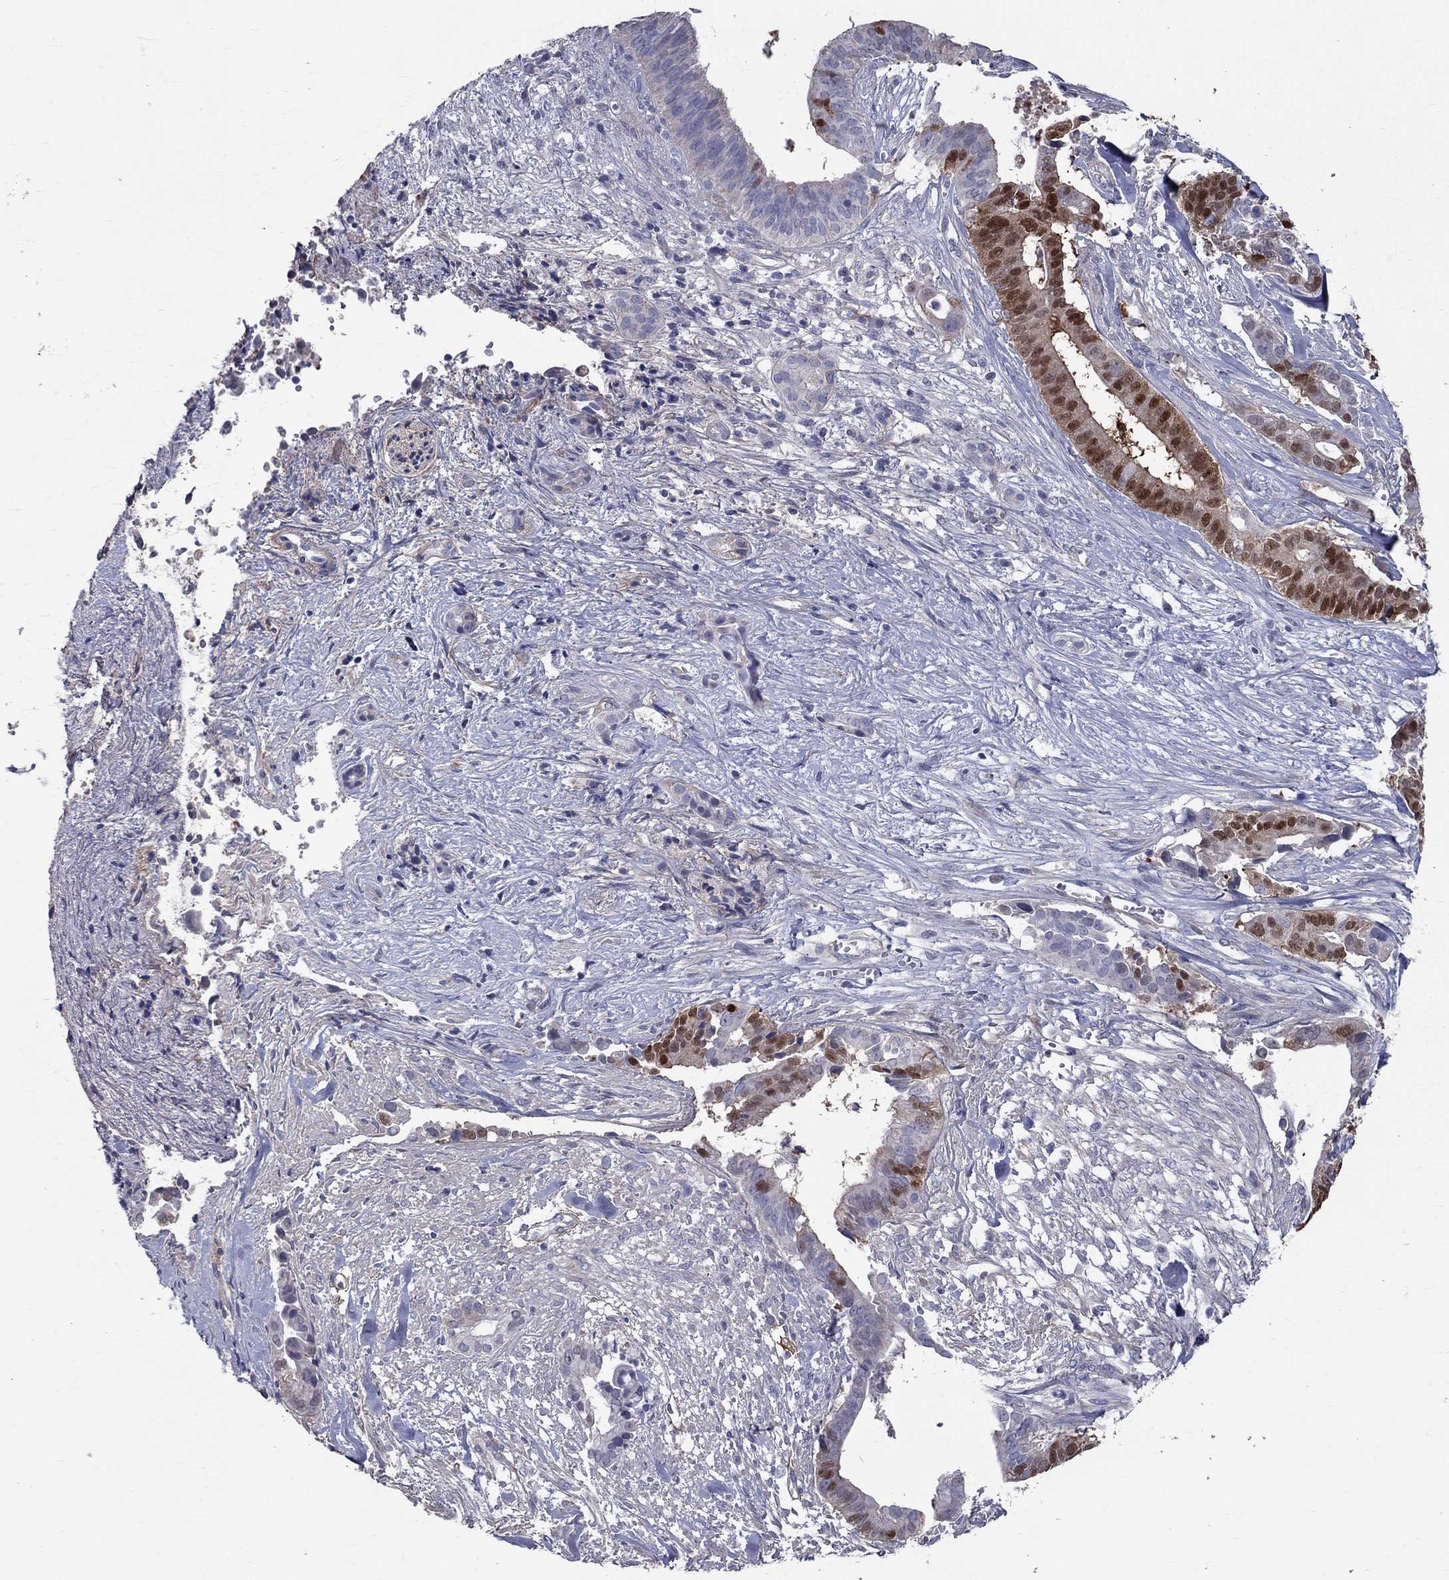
{"staining": {"intensity": "moderate", "quantity": "25%-75%", "location": "nuclear"}, "tissue": "pancreatic cancer", "cell_type": "Tumor cells", "image_type": "cancer", "snomed": [{"axis": "morphology", "description": "Adenocarcinoma, NOS"}, {"axis": "topography", "description": "Pancreas"}], "caption": "A high-resolution micrograph shows immunohistochemistry (IHC) staining of pancreatic cancer (adenocarcinoma), which shows moderate nuclear positivity in approximately 25%-75% of tumor cells.", "gene": "ANXA10", "patient": {"sex": "male", "age": 61}}